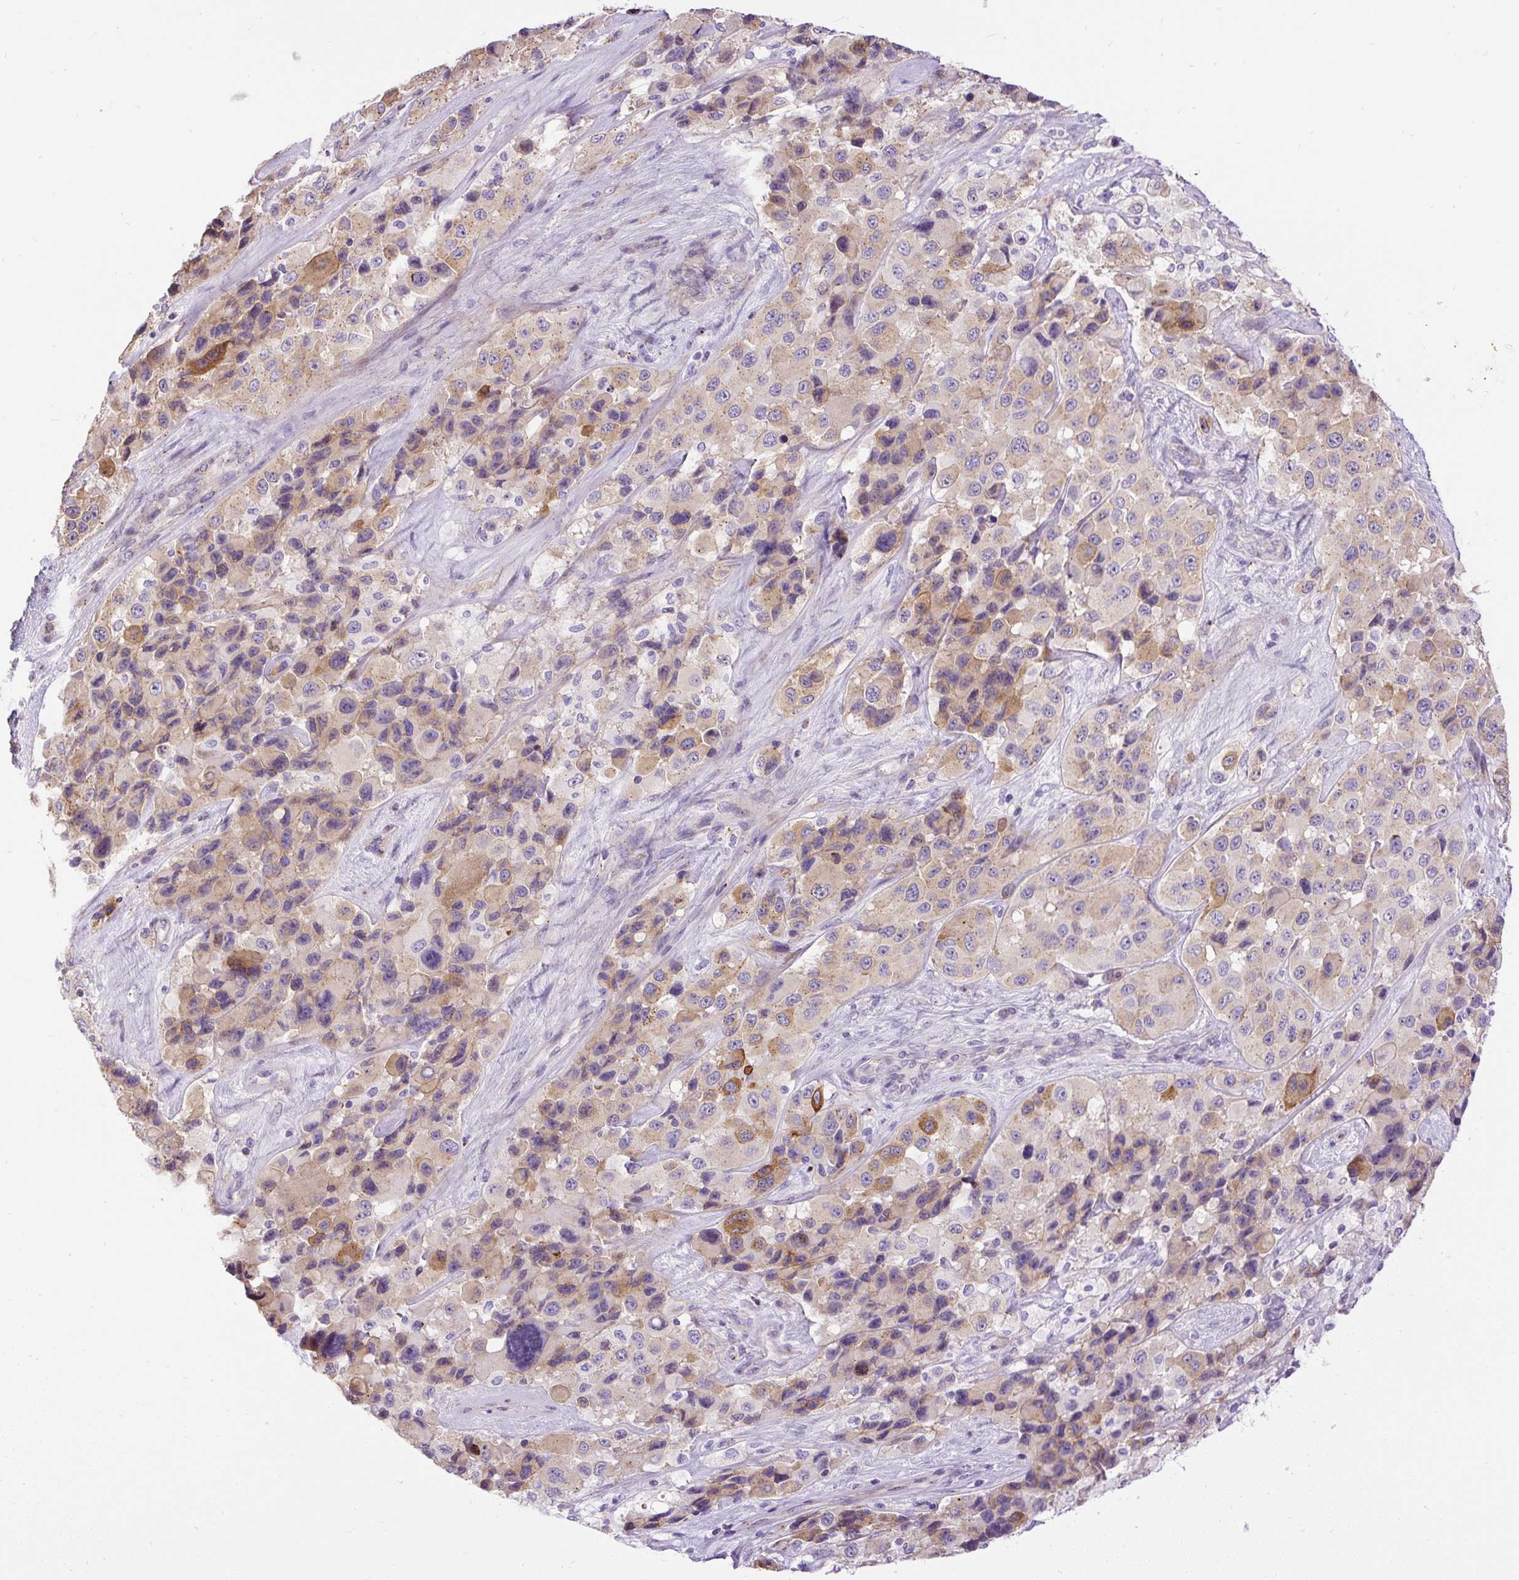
{"staining": {"intensity": "moderate", "quantity": "25%-75%", "location": "cytoplasmic/membranous"}, "tissue": "melanoma", "cell_type": "Tumor cells", "image_type": "cancer", "snomed": [{"axis": "morphology", "description": "Malignant melanoma, Metastatic site"}, {"axis": "topography", "description": "Lymph node"}], "caption": "Protein positivity by IHC reveals moderate cytoplasmic/membranous expression in approximately 25%-75% of tumor cells in melanoma.", "gene": "CFAP47", "patient": {"sex": "female", "age": 65}}